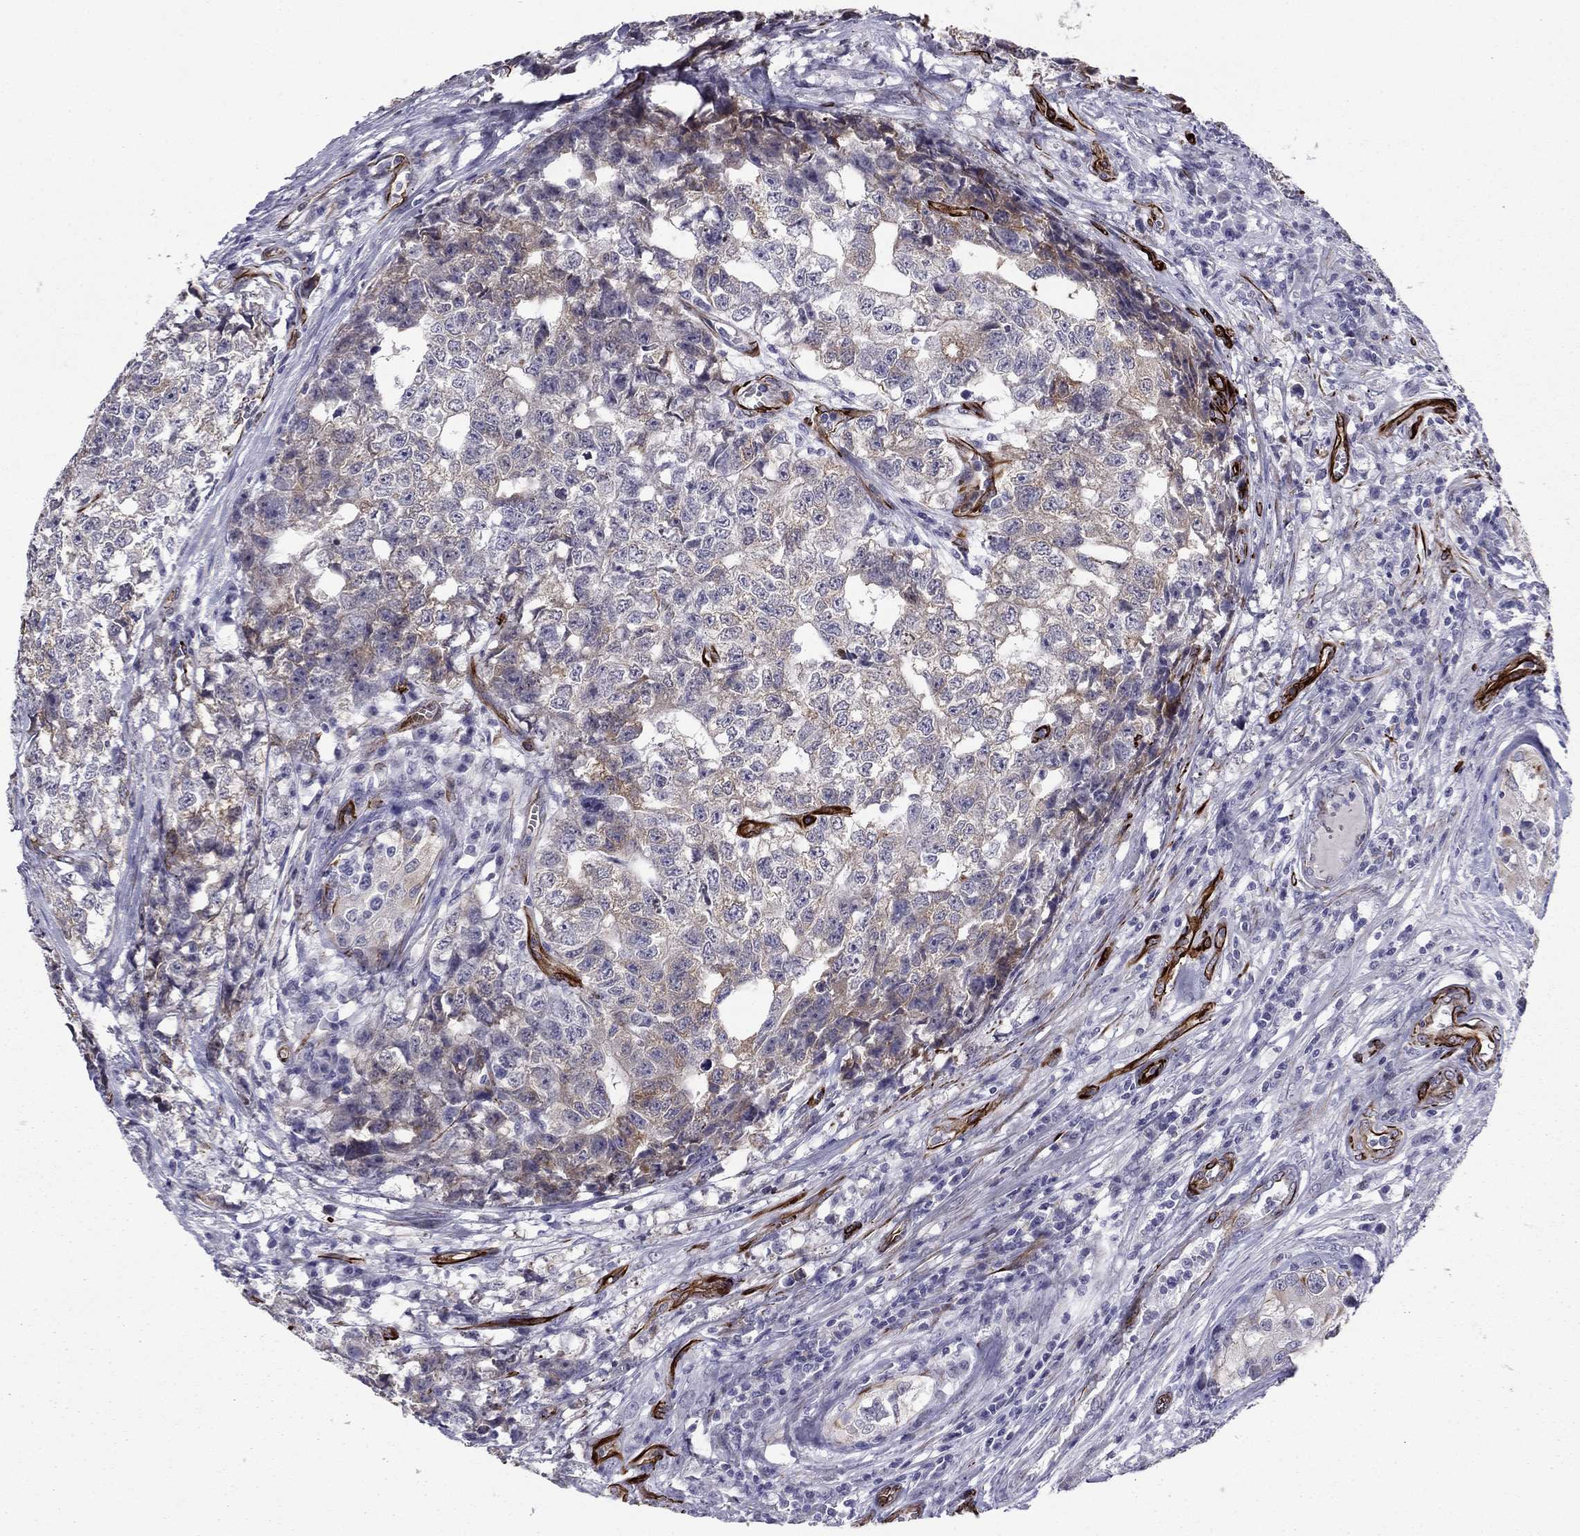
{"staining": {"intensity": "weak", "quantity": "<25%", "location": "cytoplasmic/membranous"}, "tissue": "testis cancer", "cell_type": "Tumor cells", "image_type": "cancer", "snomed": [{"axis": "morphology", "description": "Seminoma, NOS"}, {"axis": "morphology", "description": "Carcinoma, Embryonal, NOS"}, {"axis": "topography", "description": "Testis"}], "caption": "Tumor cells are negative for protein expression in human seminoma (testis).", "gene": "ANKS4B", "patient": {"sex": "male", "age": 22}}